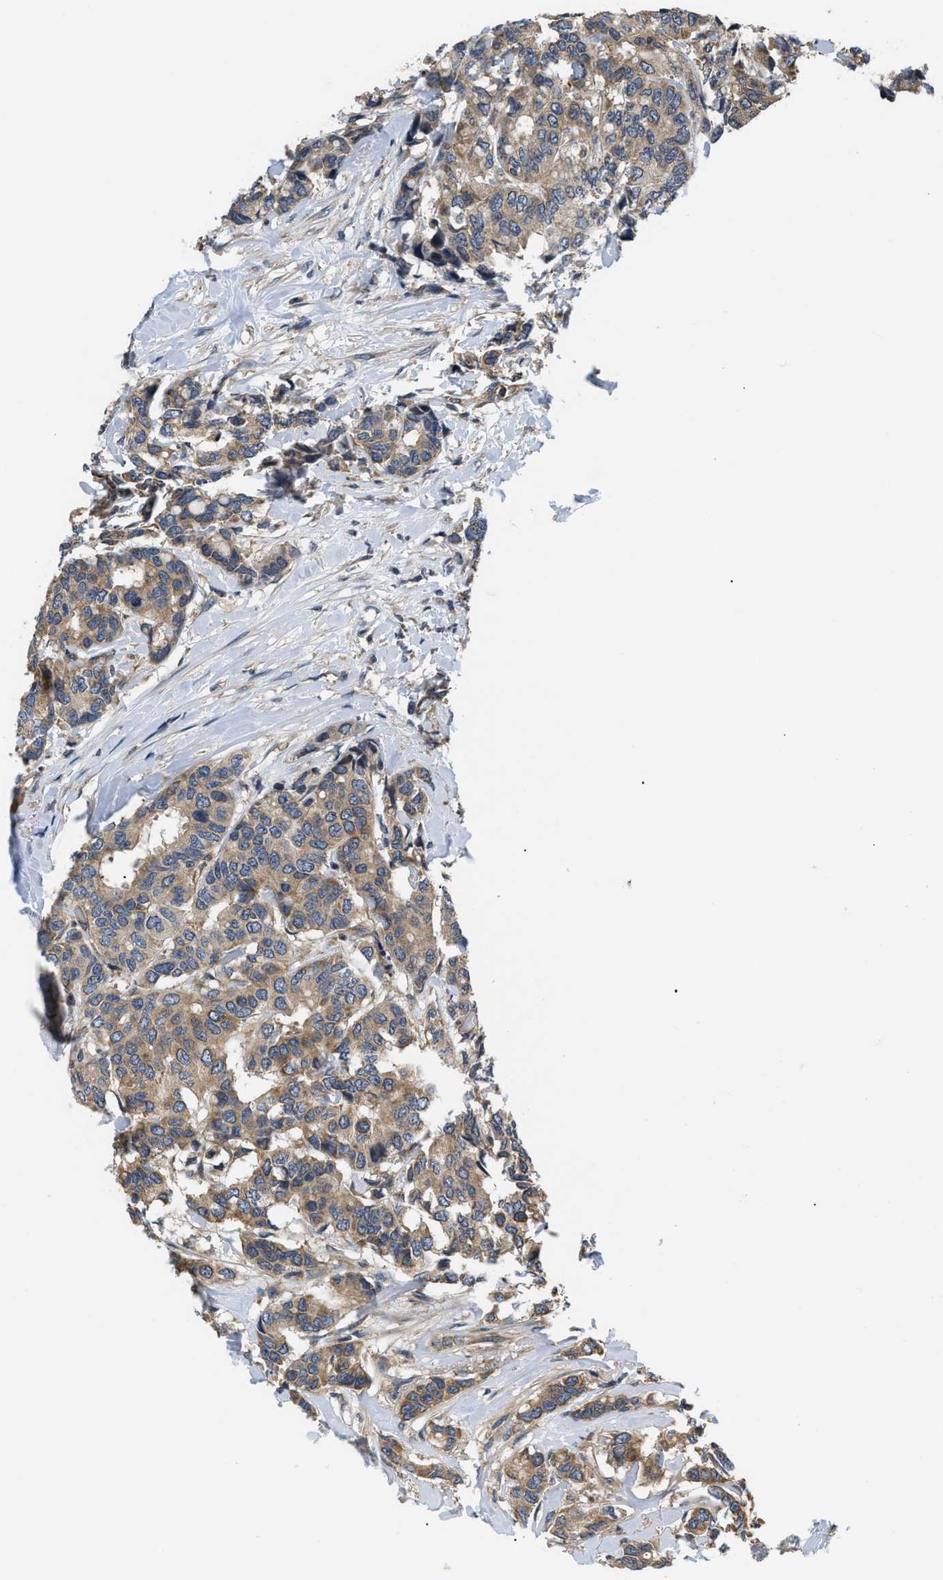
{"staining": {"intensity": "moderate", "quantity": ">75%", "location": "cytoplasmic/membranous"}, "tissue": "breast cancer", "cell_type": "Tumor cells", "image_type": "cancer", "snomed": [{"axis": "morphology", "description": "Duct carcinoma"}, {"axis": "topography", "description": "Breast"}], "caption": "Human infiltrating ductal carcinoma (breast) stained with a brown dye shows moderate cytoplasmic/membranous positive positivity in about >75% of tumor cells.", "gene": "HMGCR", "patient": {"sex": "female", "age": 87}}